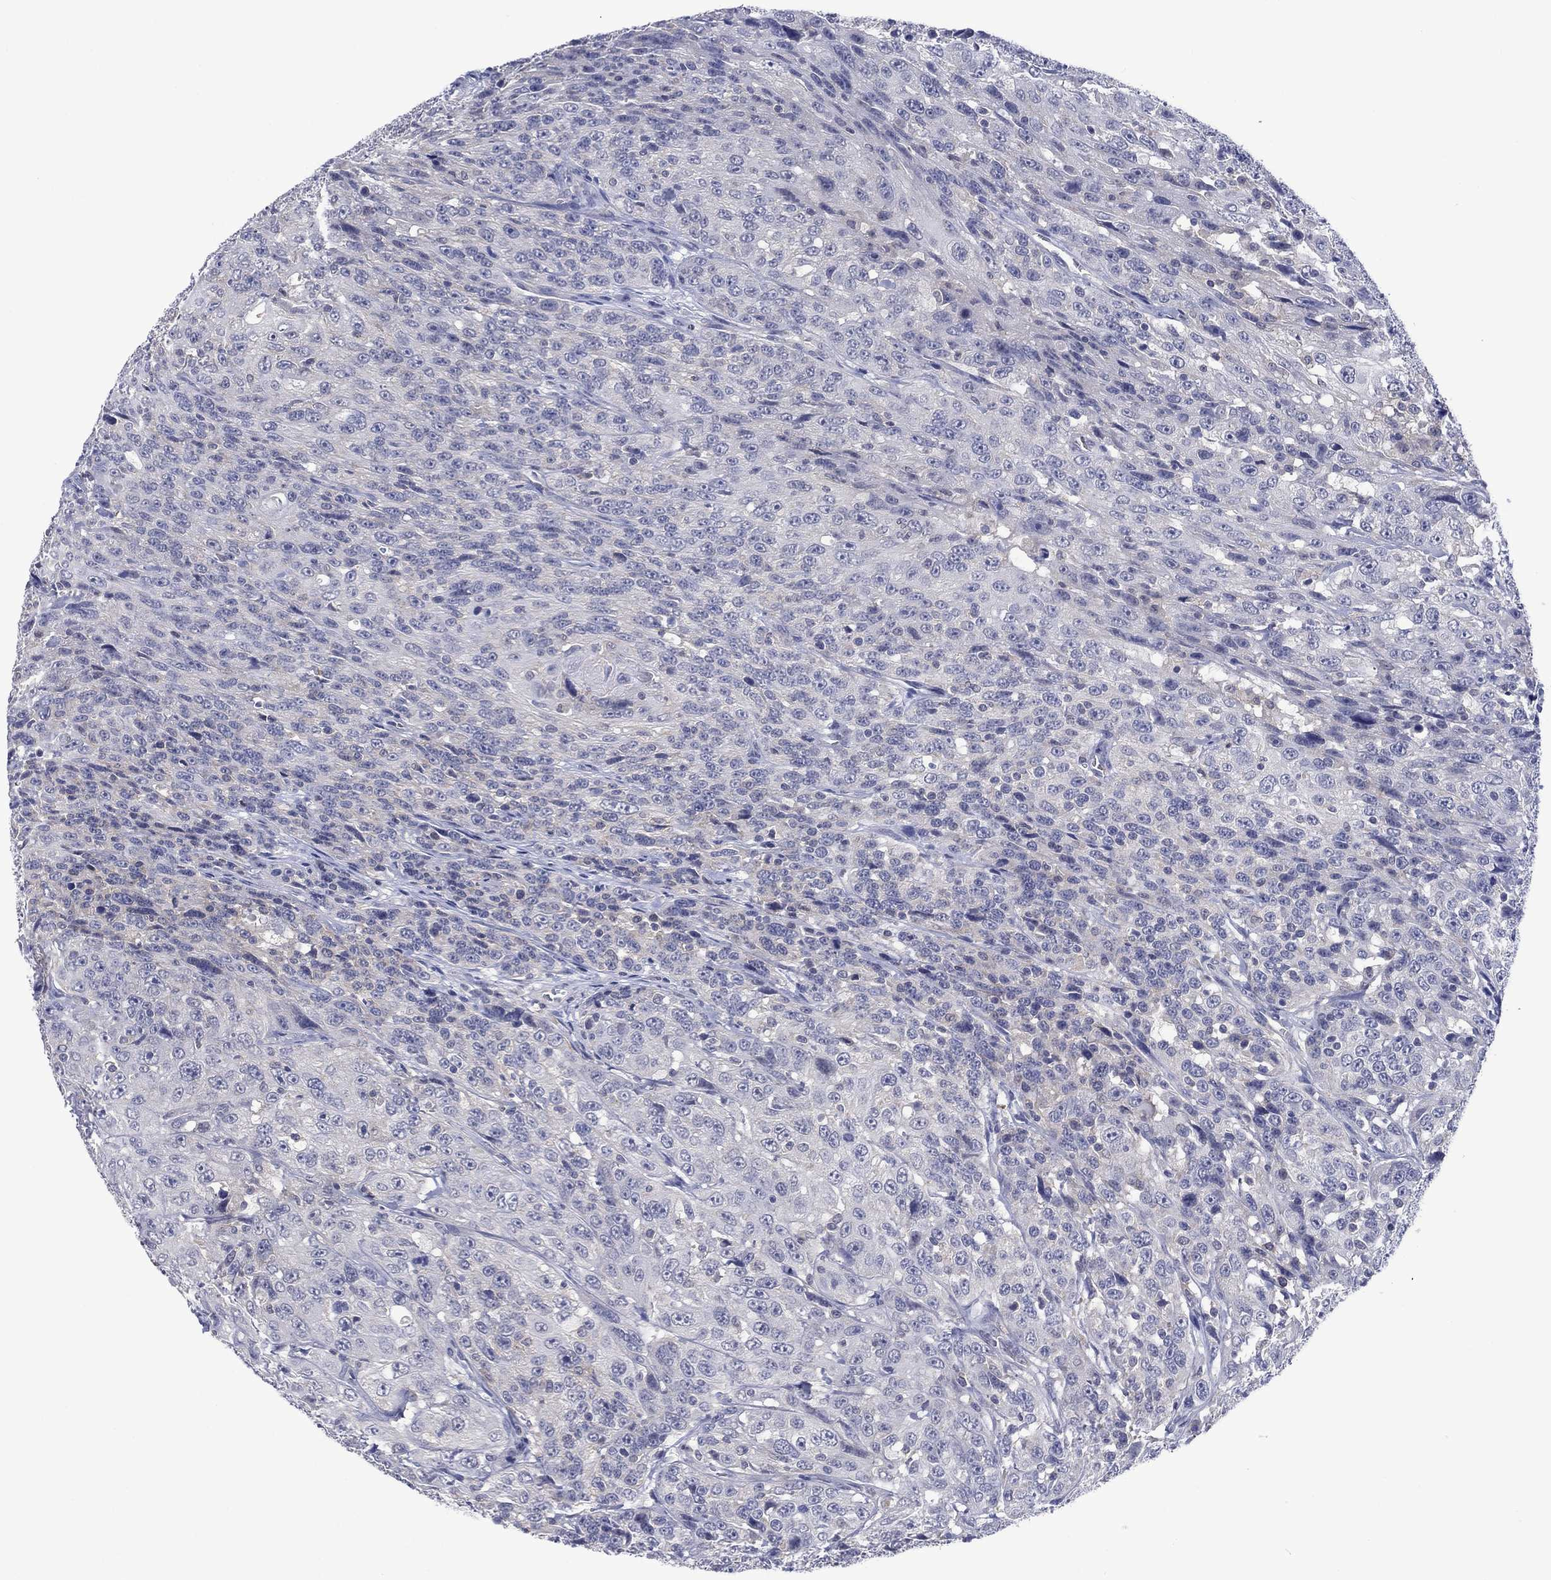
{"staining": {"intensity": "negative", "quantity": "none", "location": "none"}, "tissue": "urothelial cancer", "cell_type": "Tumor cells", "image_type": "cancer", "snomed": [{"axis": "morphology", "description": "Urothelial carcinoma, NOS"}, {"axis": "morphology", "description": "Urothelial carcinoma, High grade"}, {"axis": "topography", "description": "Urinary bladder"}], "caption": "Tumor cells show no significant staining in high-grade urothelial carcinoma. The staining is performed using DAB brown chromogen with nuclei counter-stained in using hematoxylin.", "gene": "FER1L6", "patient": {"sex": "female", "age": 73}}